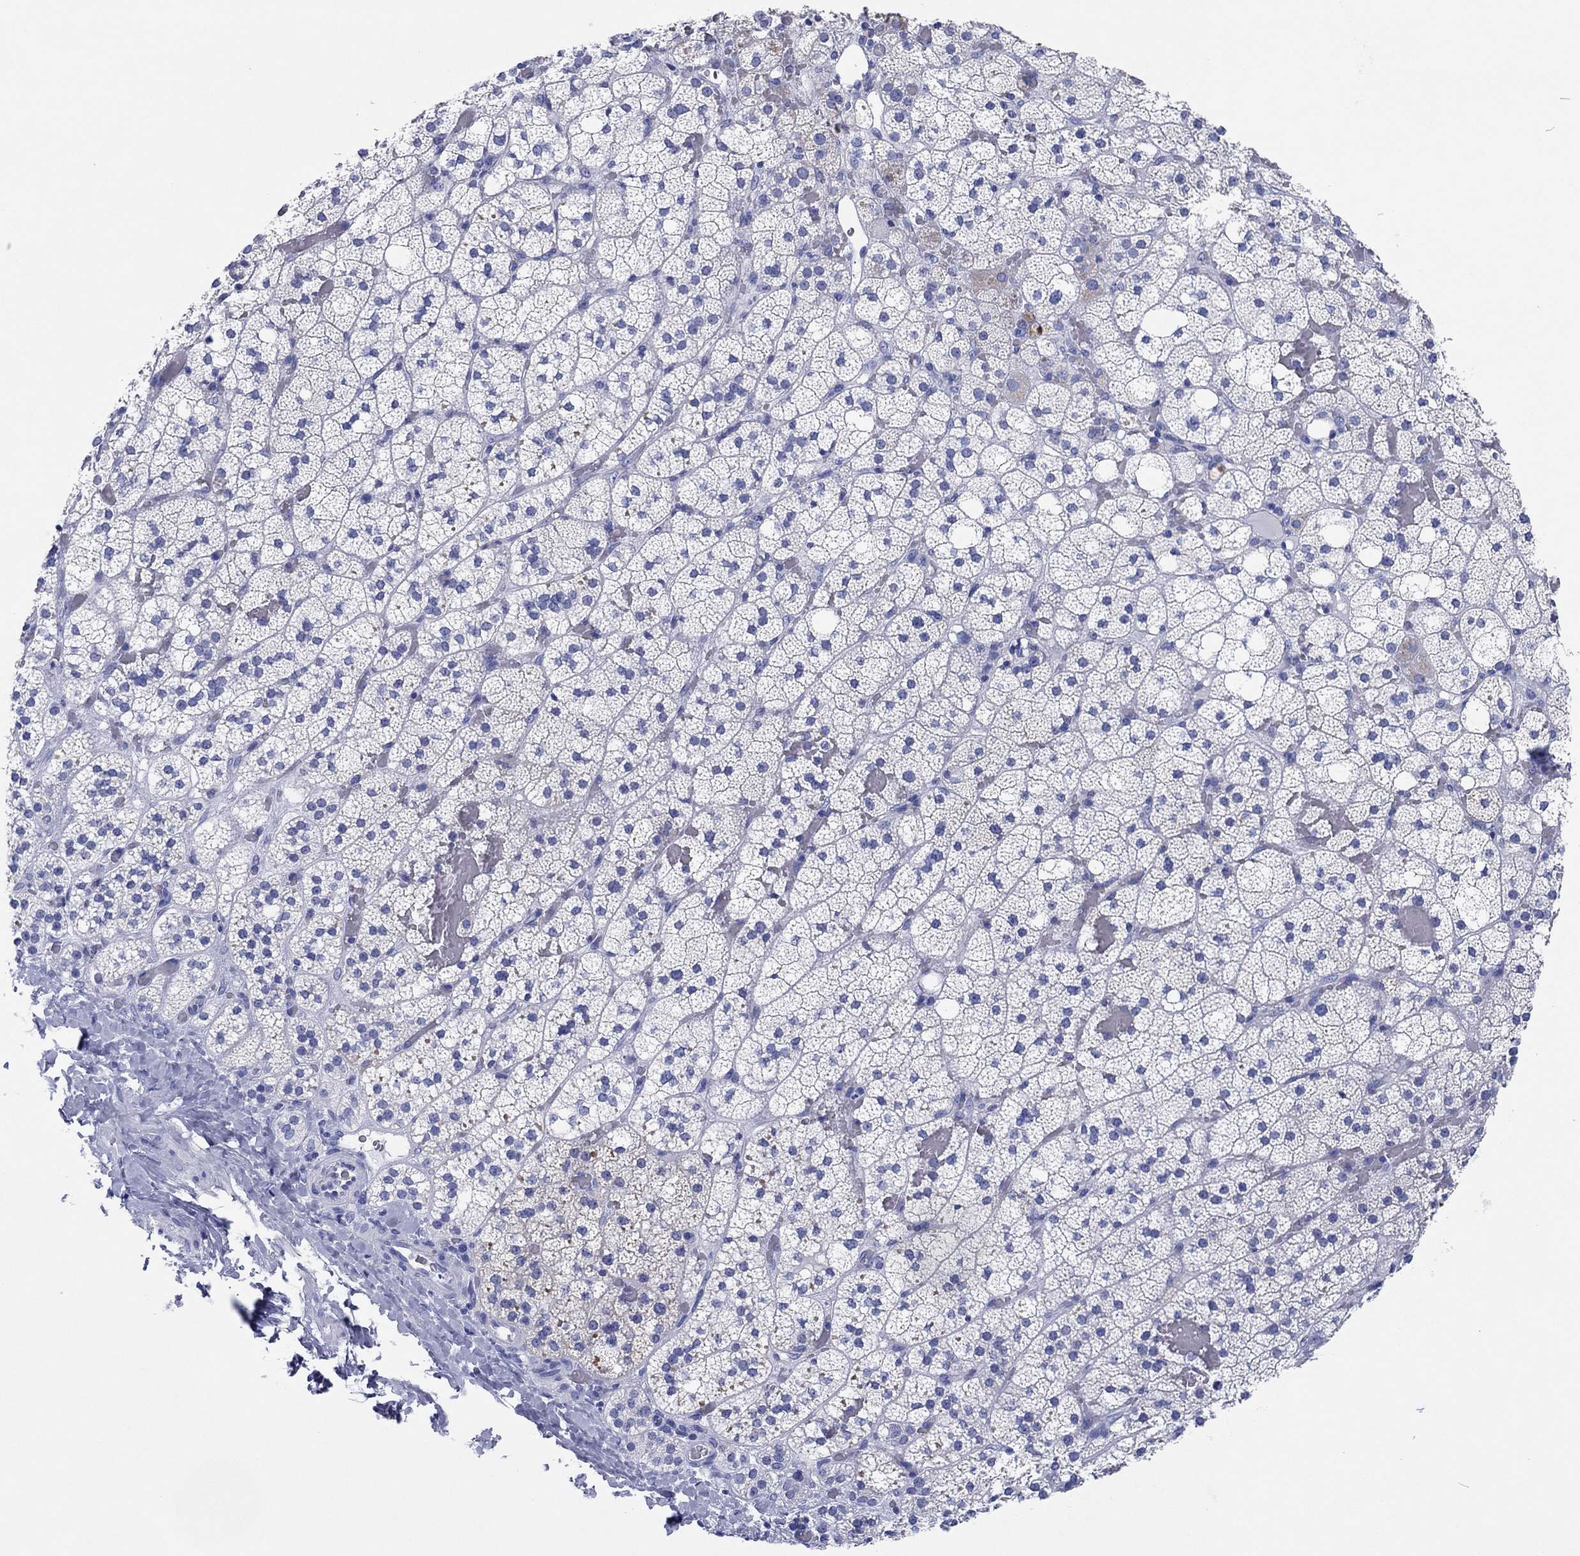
{"staining": {"intensity": "negative", "quantity": "none", "location": "none"}, "tissue": "adrenal gland", "cell_type": "Glandular cells", "image_type": "normal", "snomed": [{"axis": "morphology", "description": "Normal tissue, NOS"}, {"axis": "topography", "description": "Adrenal gland"}], "caption": "Protein analysis of normal adrenal gland reveals no significant expression in glandular cells.", "gene": "HCRT", "patient": {"sex": "male", "age": 53}}